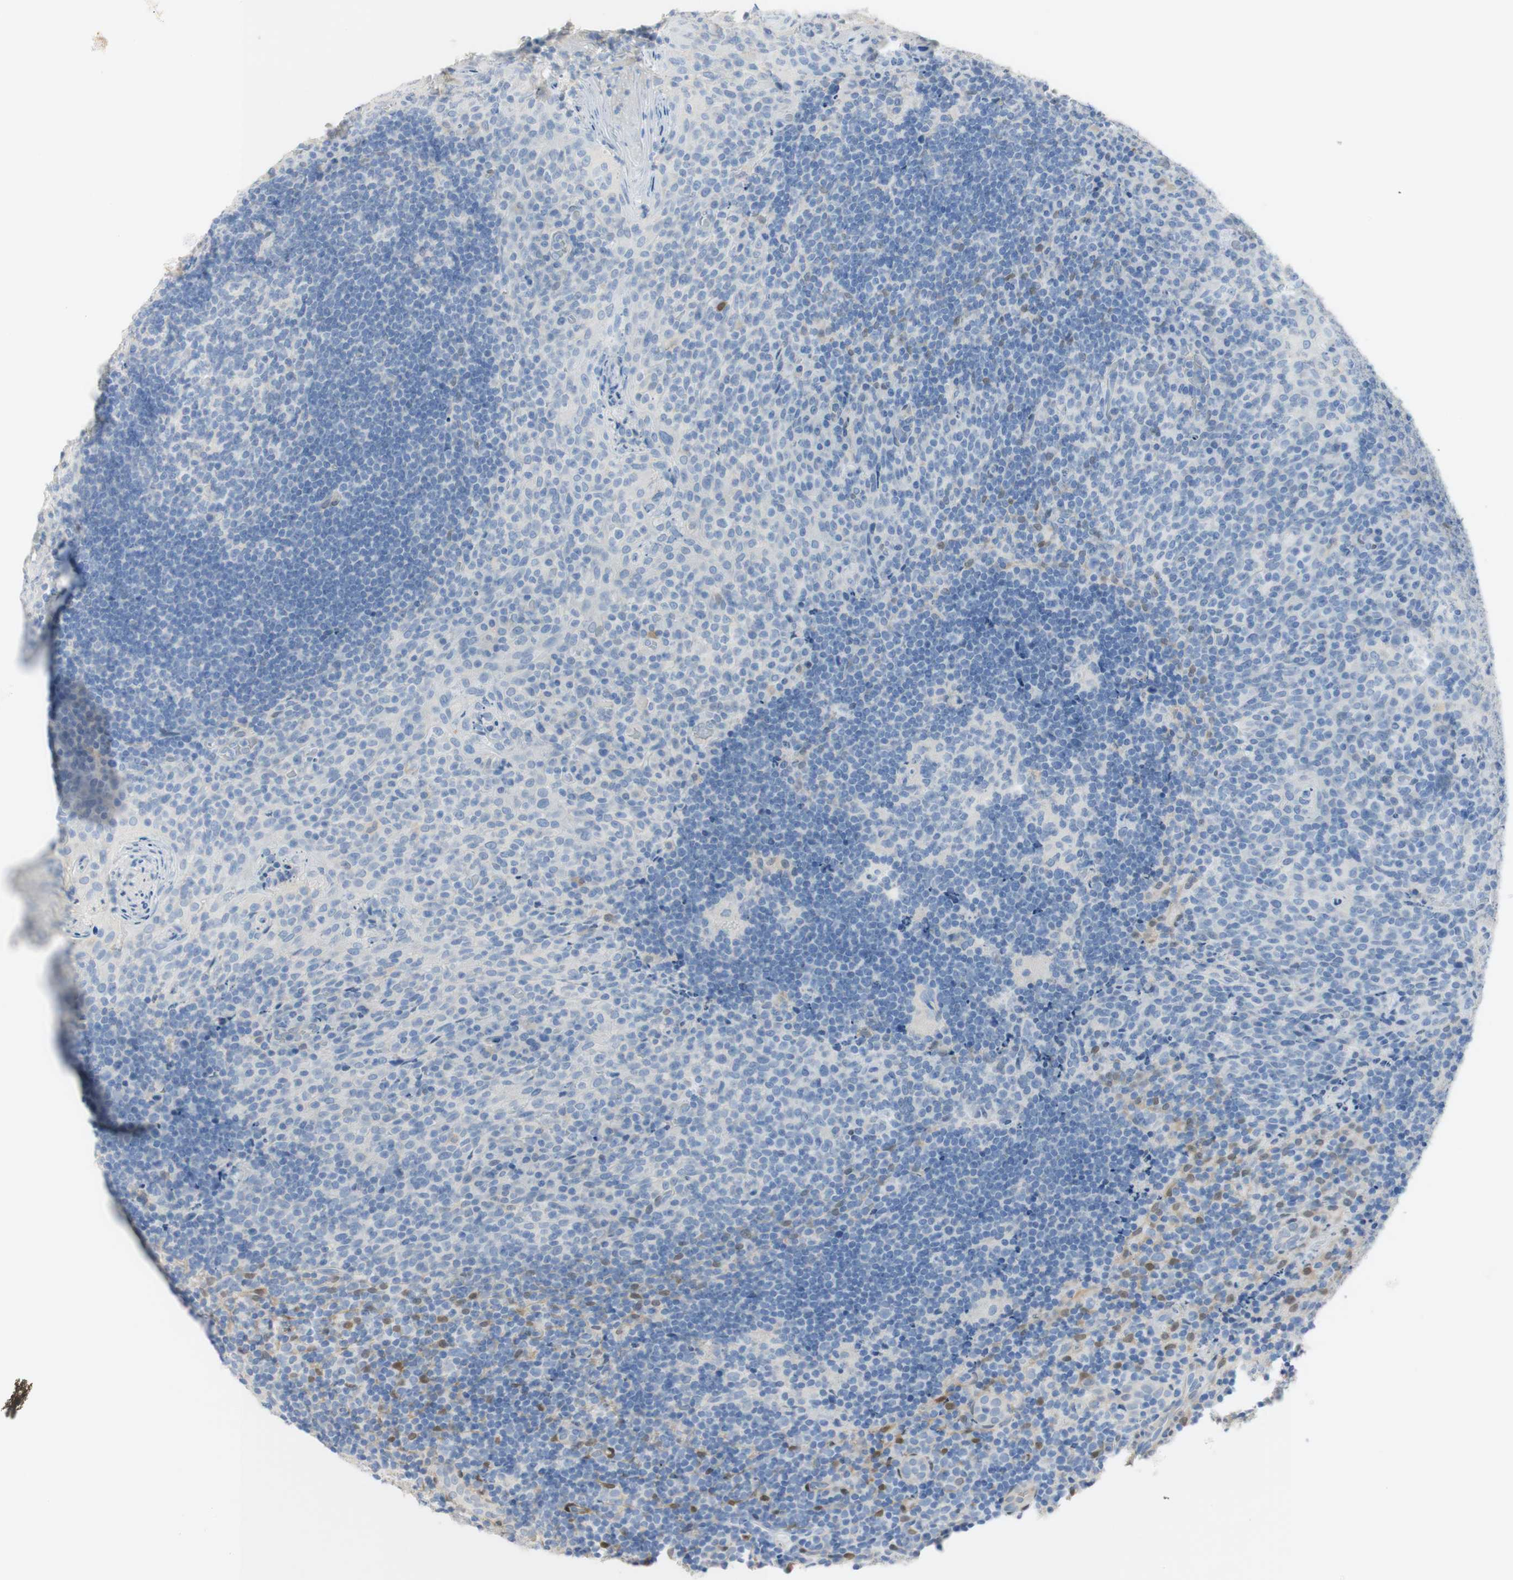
{"staining": {"intensity": "negative", "quantity": "none", "location": "none"}, "tissue": "tonsil", "cell_type": "Germinal center cells", "image_type": "normal", "snomed": [{"axis": "morphology", "description": "Normal tissue, NOS"}, {"axis": "topography", "description": "Tonsil"}], "caption": "Immunohistochemical staining of benign human tonsil demonstrates no significant positivity in germinal center cells. (DAB (3,3'-diaminobenzidine) immunohistochemistry with hematoxylin counter stain).", "gene": "SELENBP1", "patient": {"sex": "male", "age": 17}}